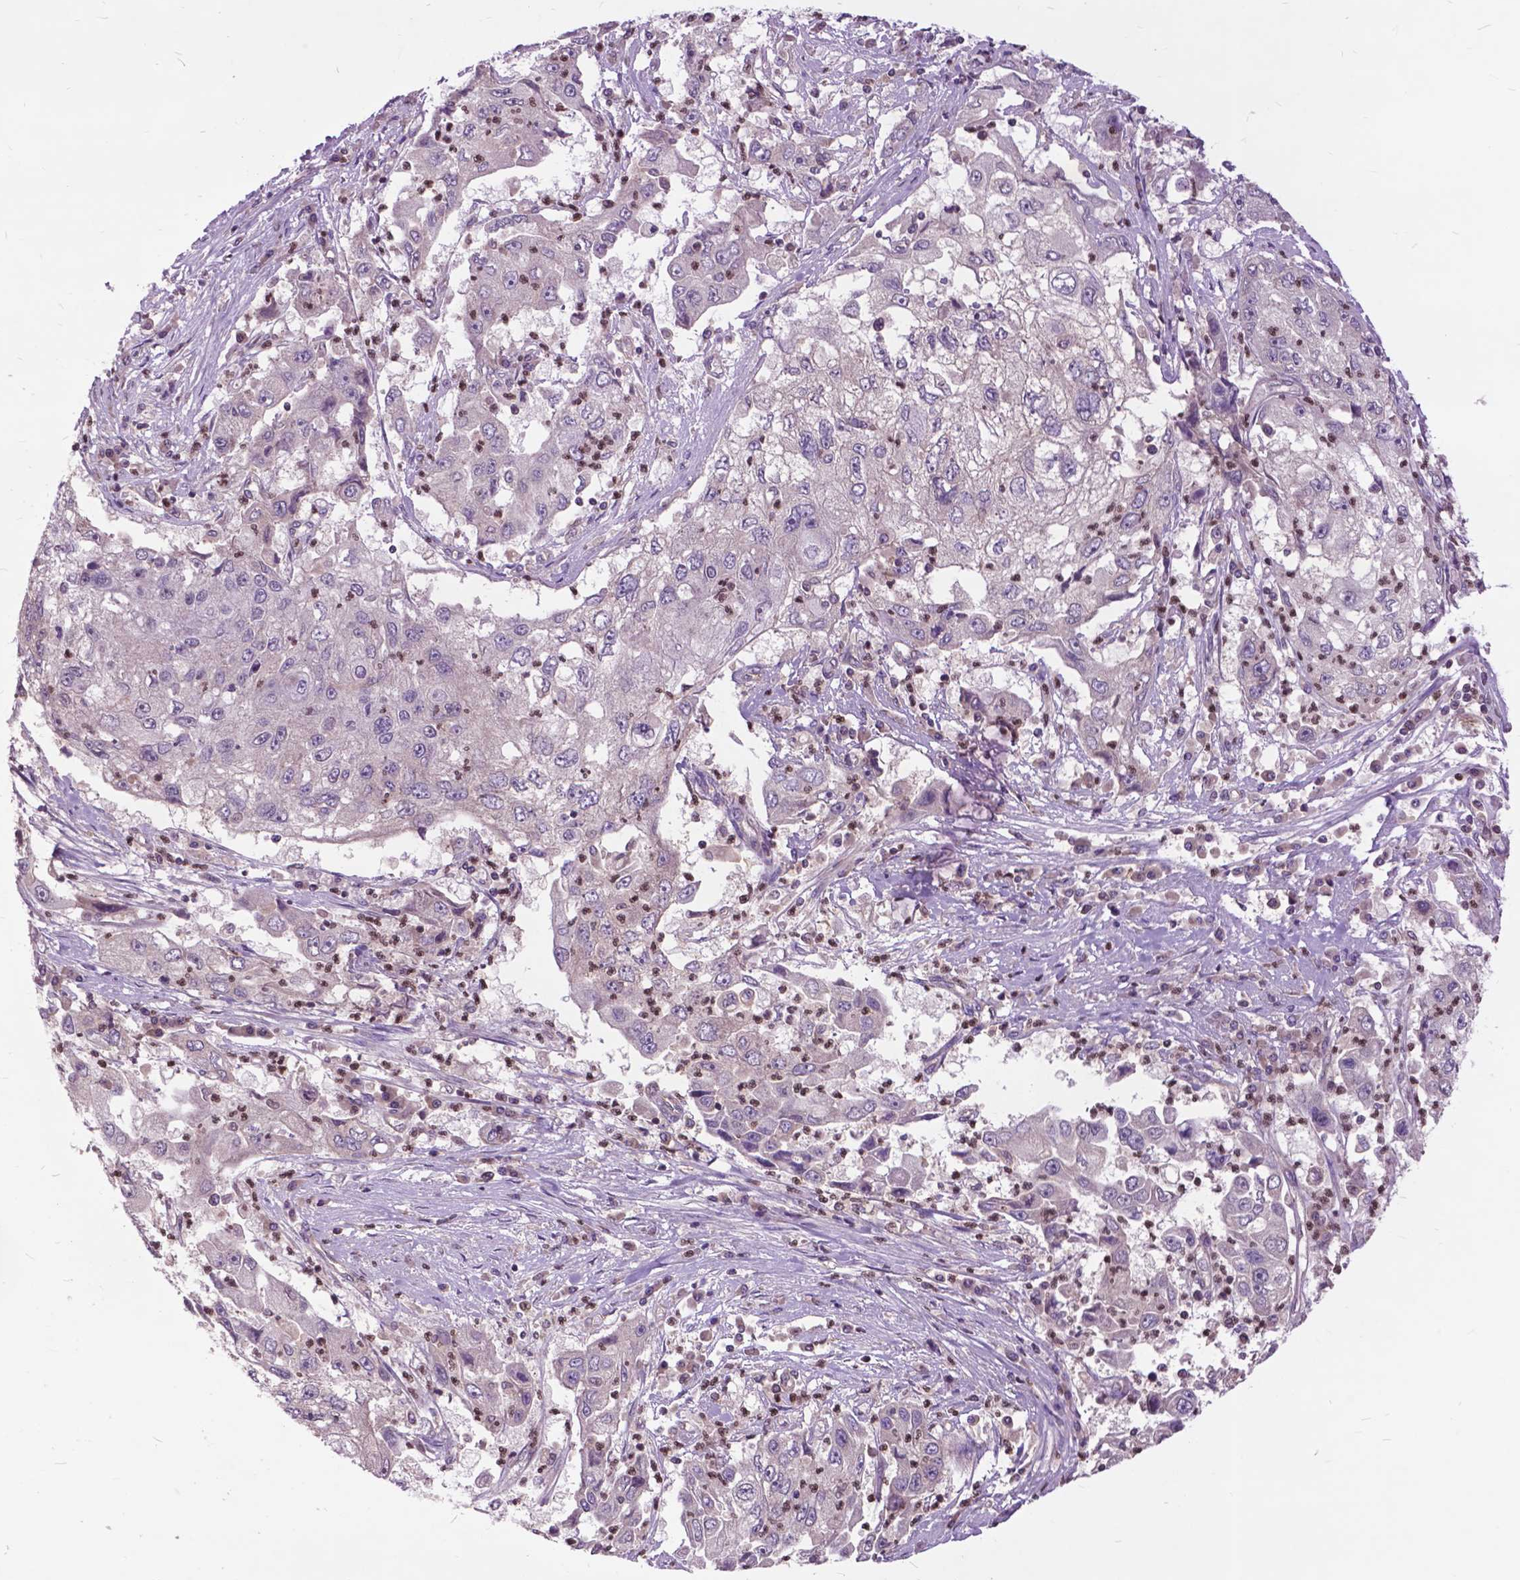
{"staining": {"intensity": "negative", "quantity": "none", "location": "none"}, "tissue": "cervical cancer", "cell_type": "Tumor cells", "image_type": "cancer", "snomed": [{"axis": "morphology", "description": "Squamous cell carcinoma, NOS"}, {"axis": "topography", "description": "Cervix"}], "caption": "Squamous cell carcinoma (cervical) was stained to show a protein in brown. There is no significant expression in tumor cells.", "gene": "ARAF", "patient": {"sex": "female", "age": 36}}